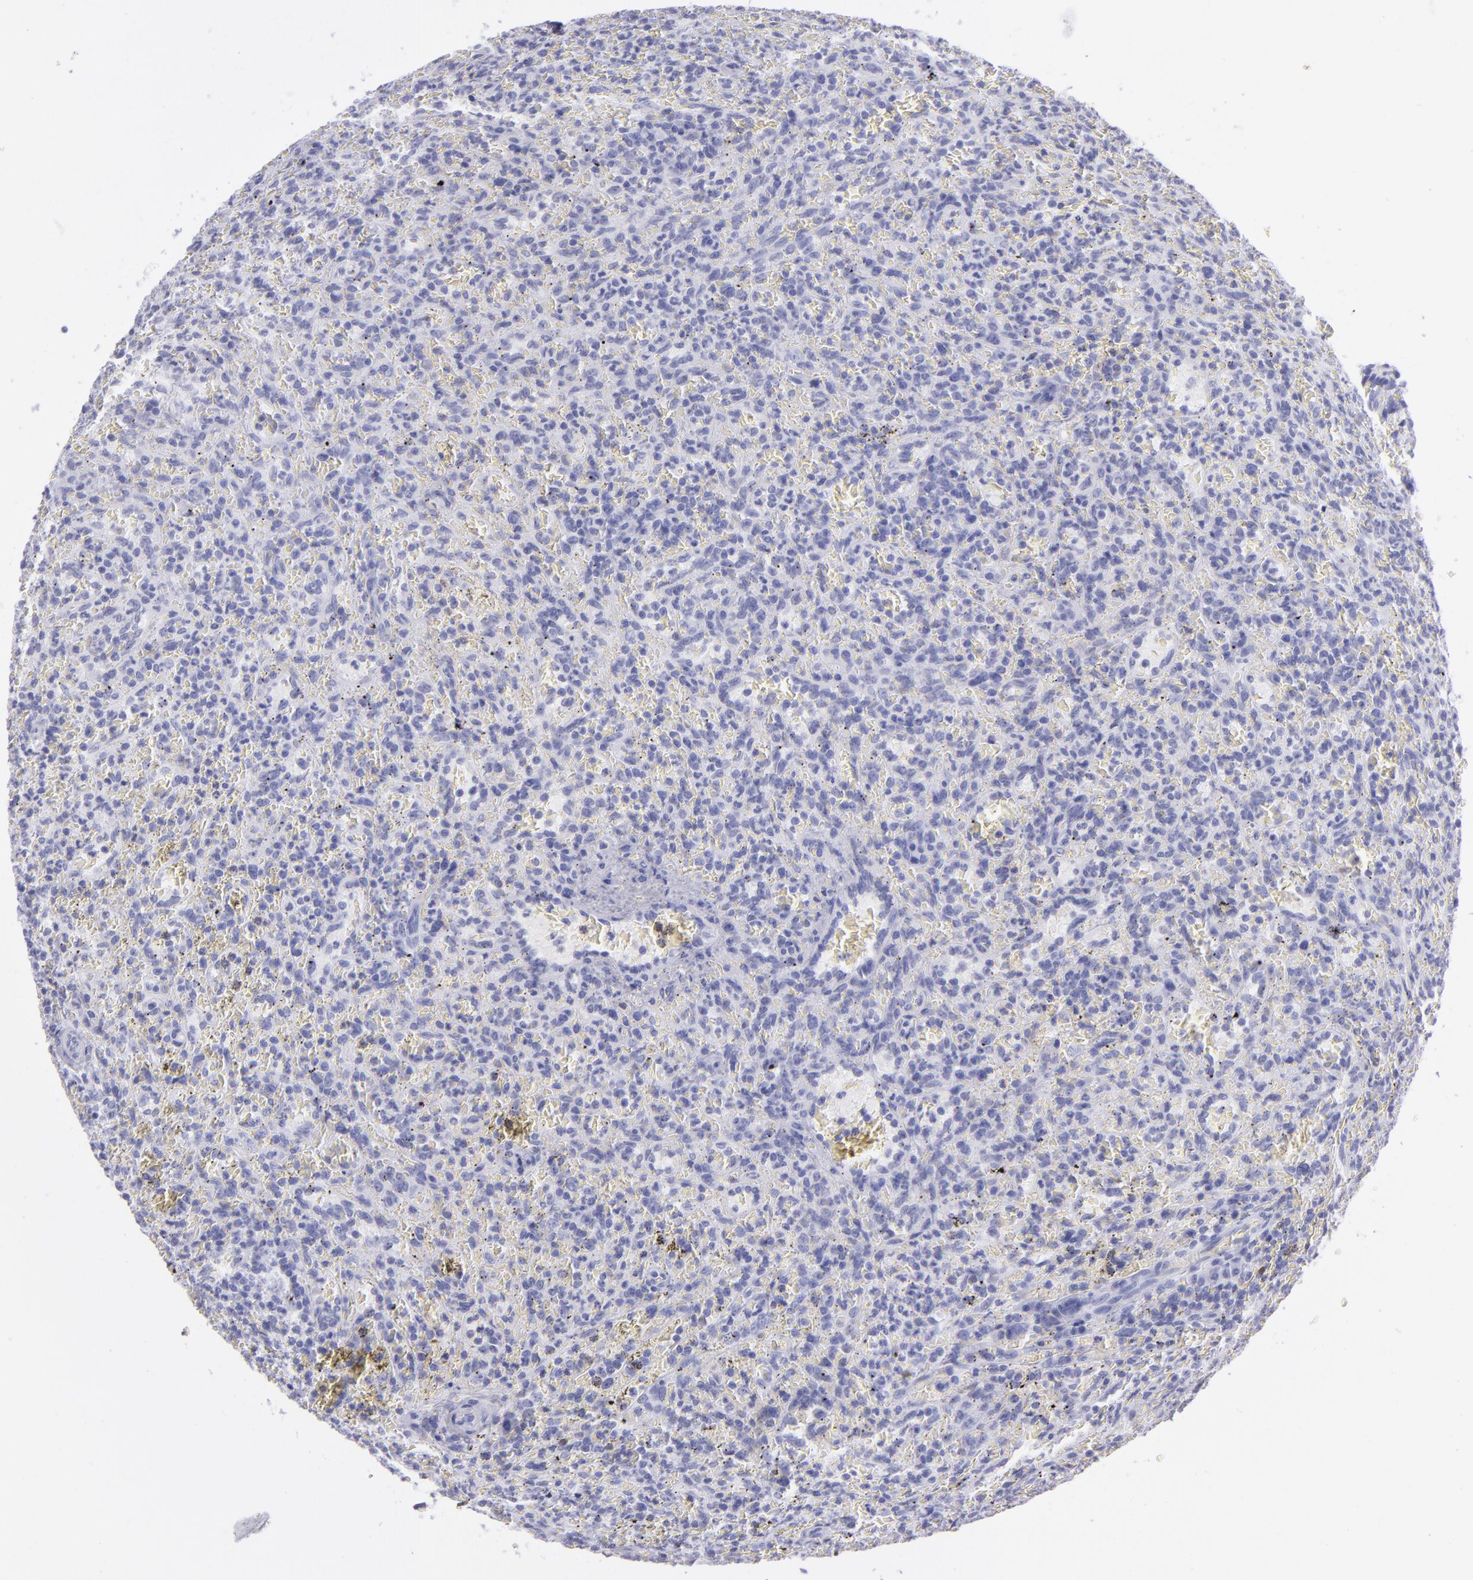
{"staining": {"intensity": "negative", "quantity": "none", "location": "none"}, "tissue": "lymphoma", "cell_type": "Tumor cells", "image_type": "cancer", "snomed": [{"axis": "morphology", "description": "Malignant lymphoma, non-Hodgkin's type, Low grade"}, {"axis": "topography", "description": "Spleen"}], "caption": "Tumor cells are negative for protein expression in human malignant lymphoma, non-Hodgkin's type (low-grade).", "gene": "PVALB", "patient": {"sex": "female", "age": 64}}